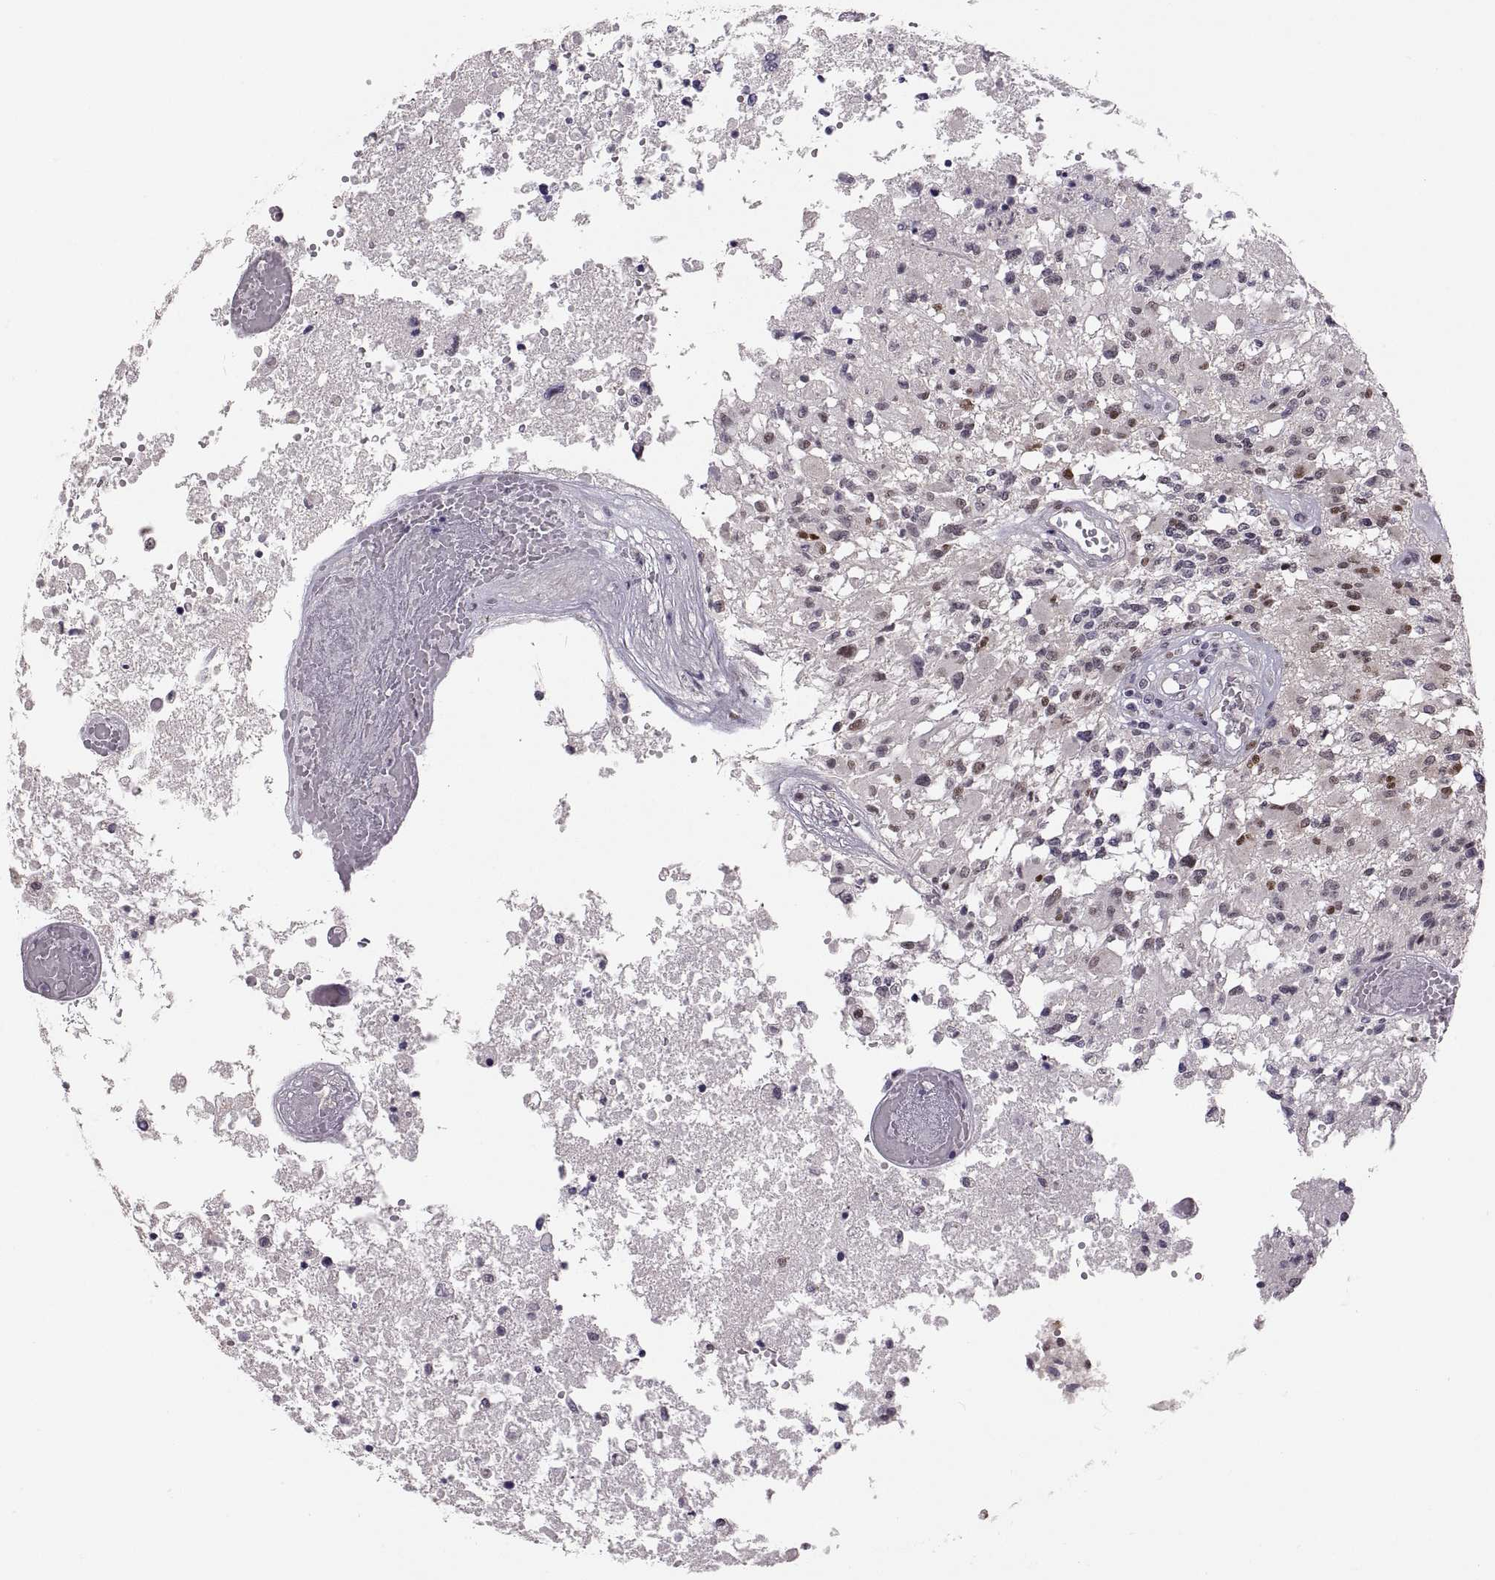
{"staining": {"intensity": "negative", "quantity": "none", "location": "none"}, "tissue": "glioma", "cell_type": "Tumor cells", "image_type": "cancer", "snomed": [{"axis": "morphology", "description": "Glioma, malignant, High grade"}, {"axis": "topography", "description": "Brain"}], "caption": "DAB (3,3'-diaminobenzidine) immunohistochemical staining of high-grade glioma (malignant) reveals no significant expression in tumor cells.", "gene": "SNAI1", "patient": {"sex": "female", "age": 63}}